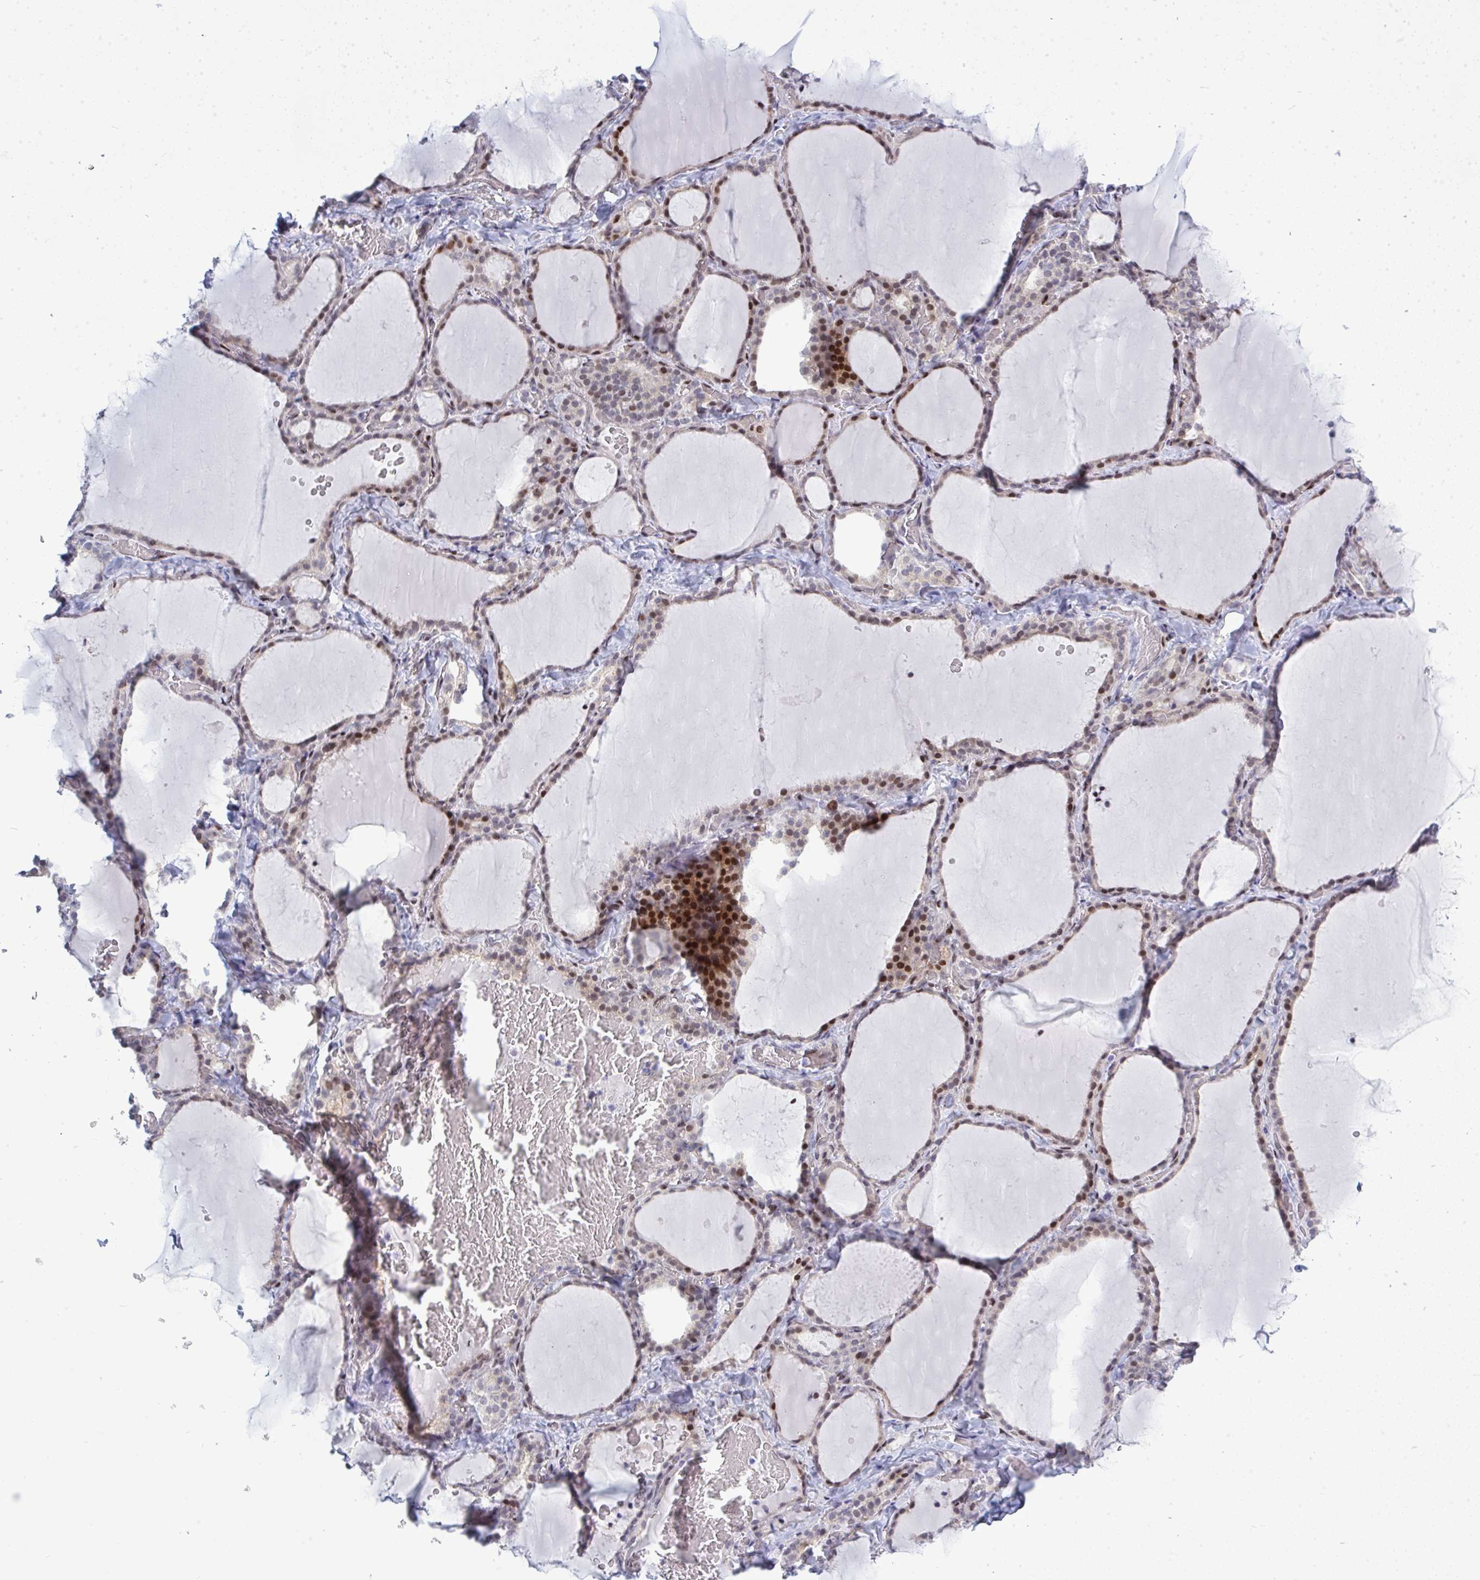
{"staining": {"intensity": "strong", "quantity": "<25%", "location": "nuclear"}, "tissue": "thyroid gland", "cell_type": "Glandular cells", "image_type": "normal", "snomed": [{"axis": "morphology", "description": "Normal tissue, NOS"}, {"axis": "topography", "description": "Thyroid gland"}], "caption": "IHC image of unremarkable thyroid gland: thyroid gland stained using immunohistochemistry (IHC) demonstrates medium levels of strong protein expression localized specifically in the nuclear of glandular cells, appearing as a nuclear brown color.", "gene": "TAB1", "patient": {"sex": "female", "age": 22}}